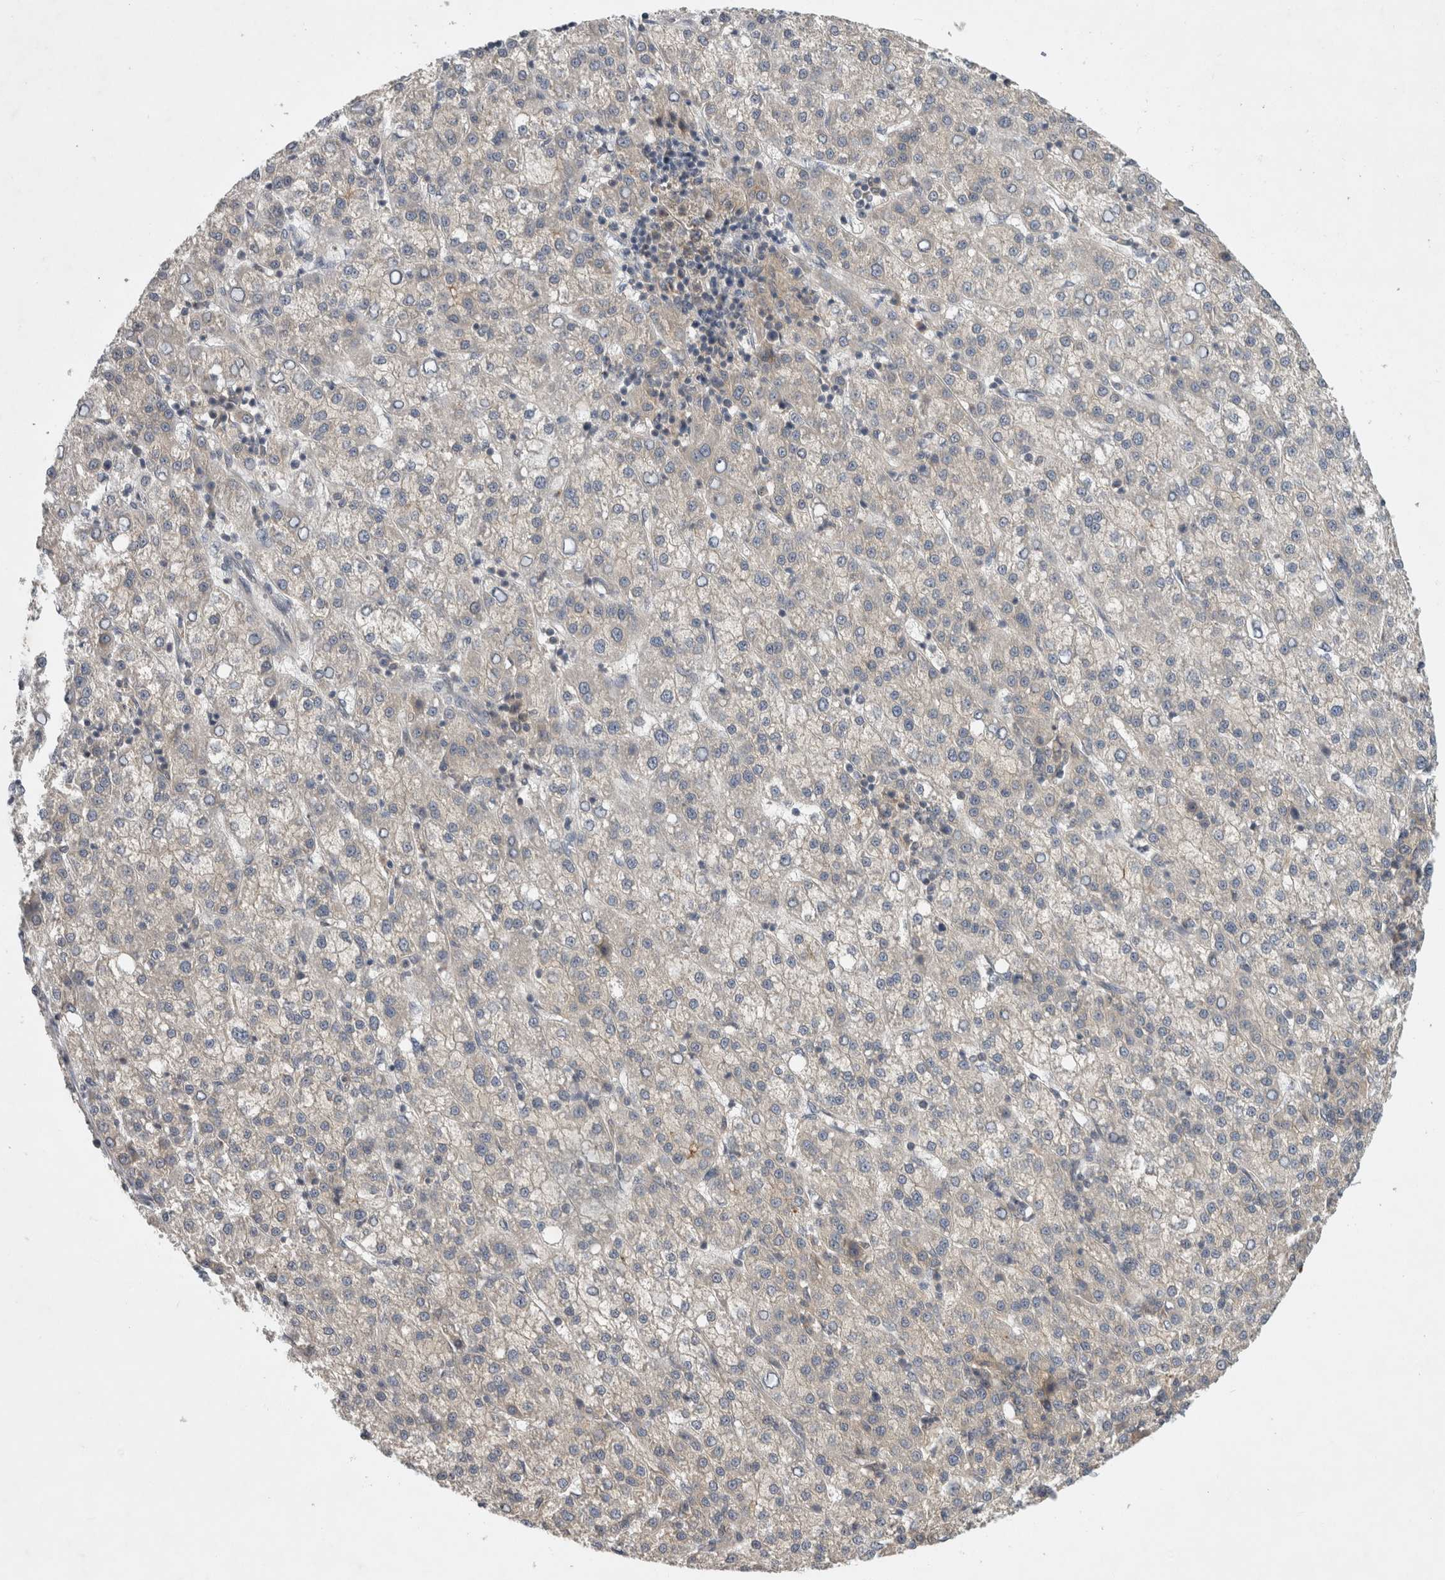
{"staining": {"intensity": "negative", "quantity": "none", "location": "none"}, "tissue": "liver cancer", "cell_type": "Tumor cells", "image_type": "cancer", "snomed": [{"axis": "morphology", "description": "Carcinoma, Hepatocellular, NOS"}, {"axis": "topography", "description": "Liver"}], "caption": "The image demonstrates no significant expression in tumor cells of liver hepatocellular carcinoma. Brightfield microscopy of immunohistochemistry stained with DAB (3,3'-diaminobenzidine) (brown) and hematoxylin (blue), captured at high magnification.", "gene": "AASDHPPT", "patient": {"sex": "female", "age": 58}}